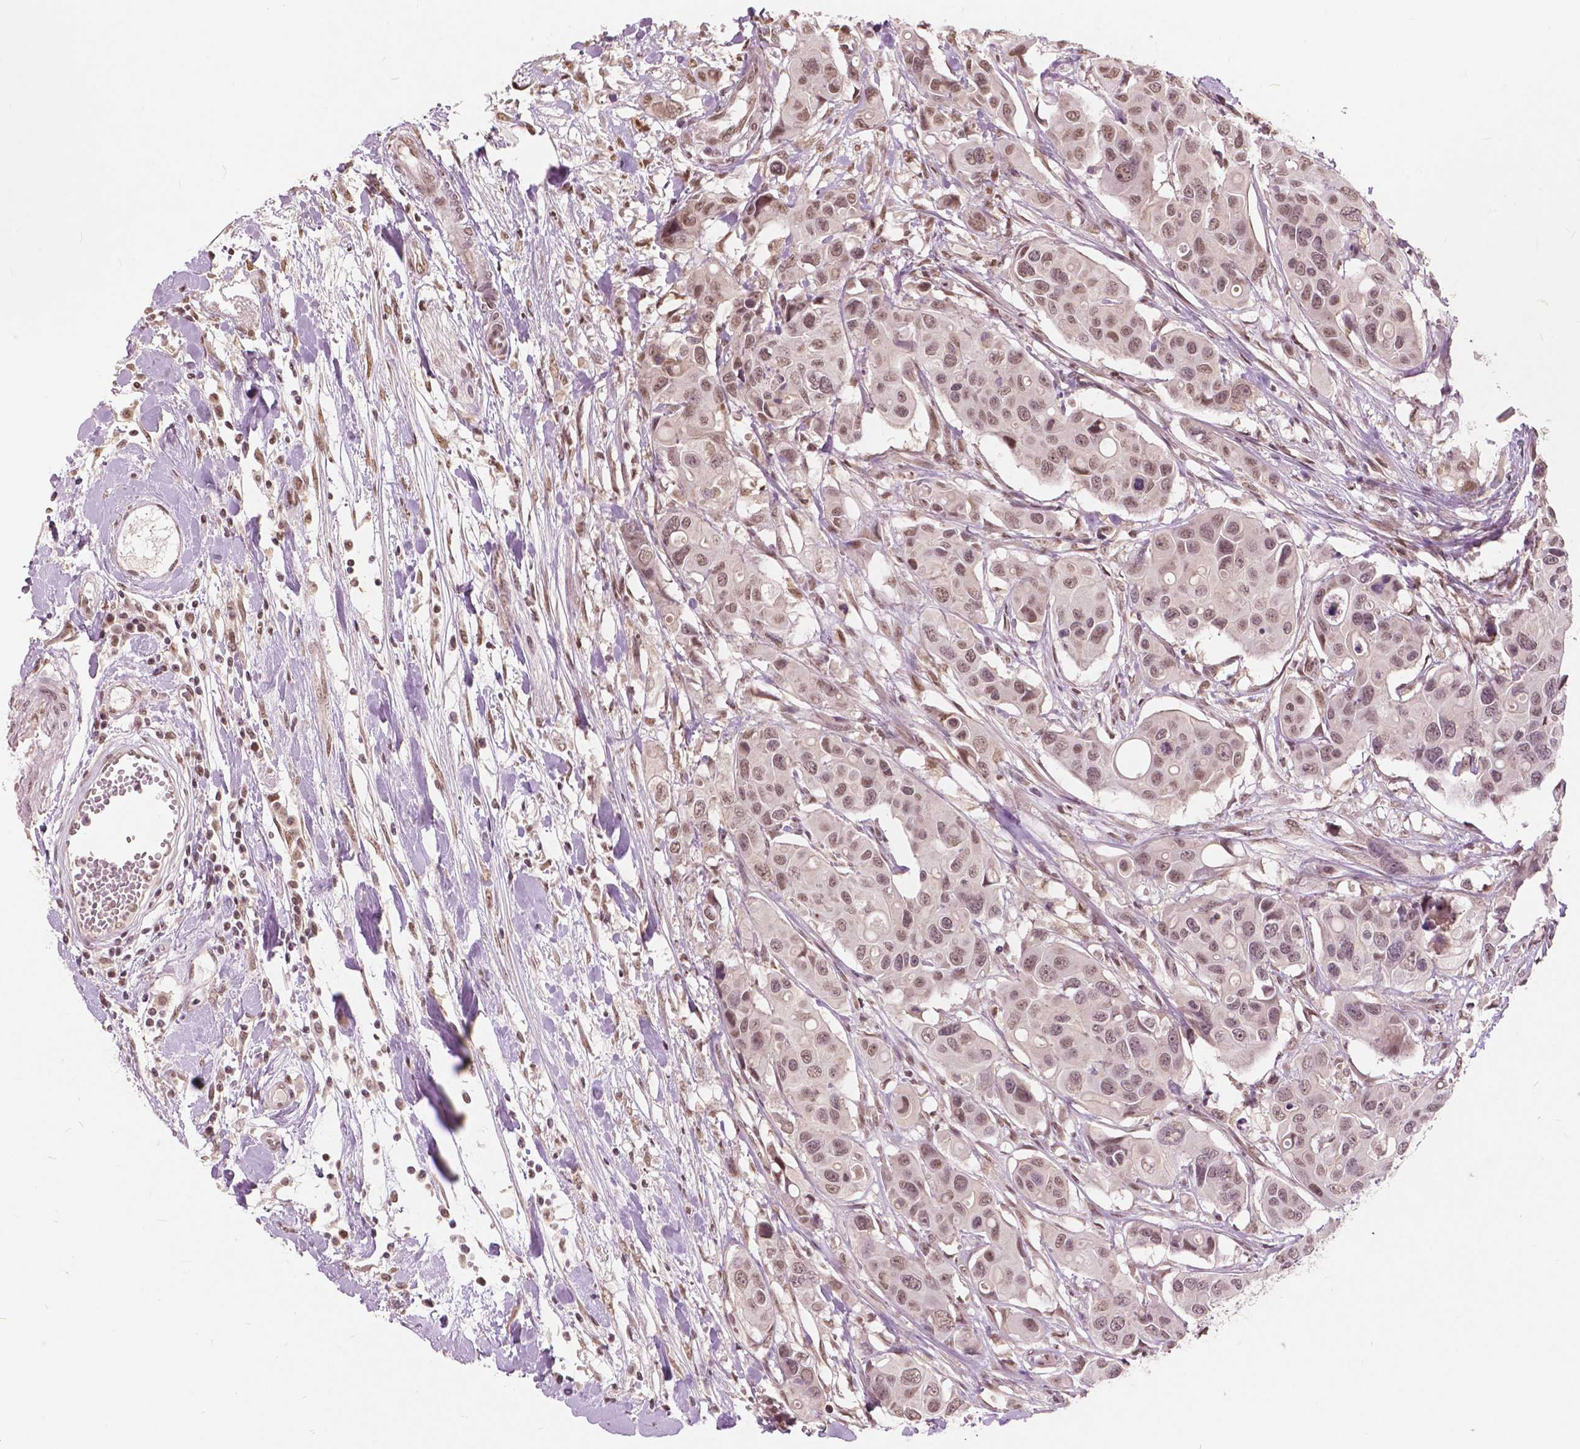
{"staining": {"intensity": "moderate", "quantity": ">75%", "location": "nuclear"}, "tissue": "colorectal cancer", "cell_type": "Tumor cells", "image_type": "cancer", "snomed": [{"axis": "morphology", "description": "Adenocarcinoma, NOS"}, {"axis": "topography", "description": "Colon"}], "caption": "A high-resolution micrograph shows immunohistochemistry (IHC) staining of adenocarcinoma (colorectal), which shows moderate nuclear staining in about >75% of tumor cells.", "gene": "HOXA10", "patient": {"sex": "male", "age": 77}}